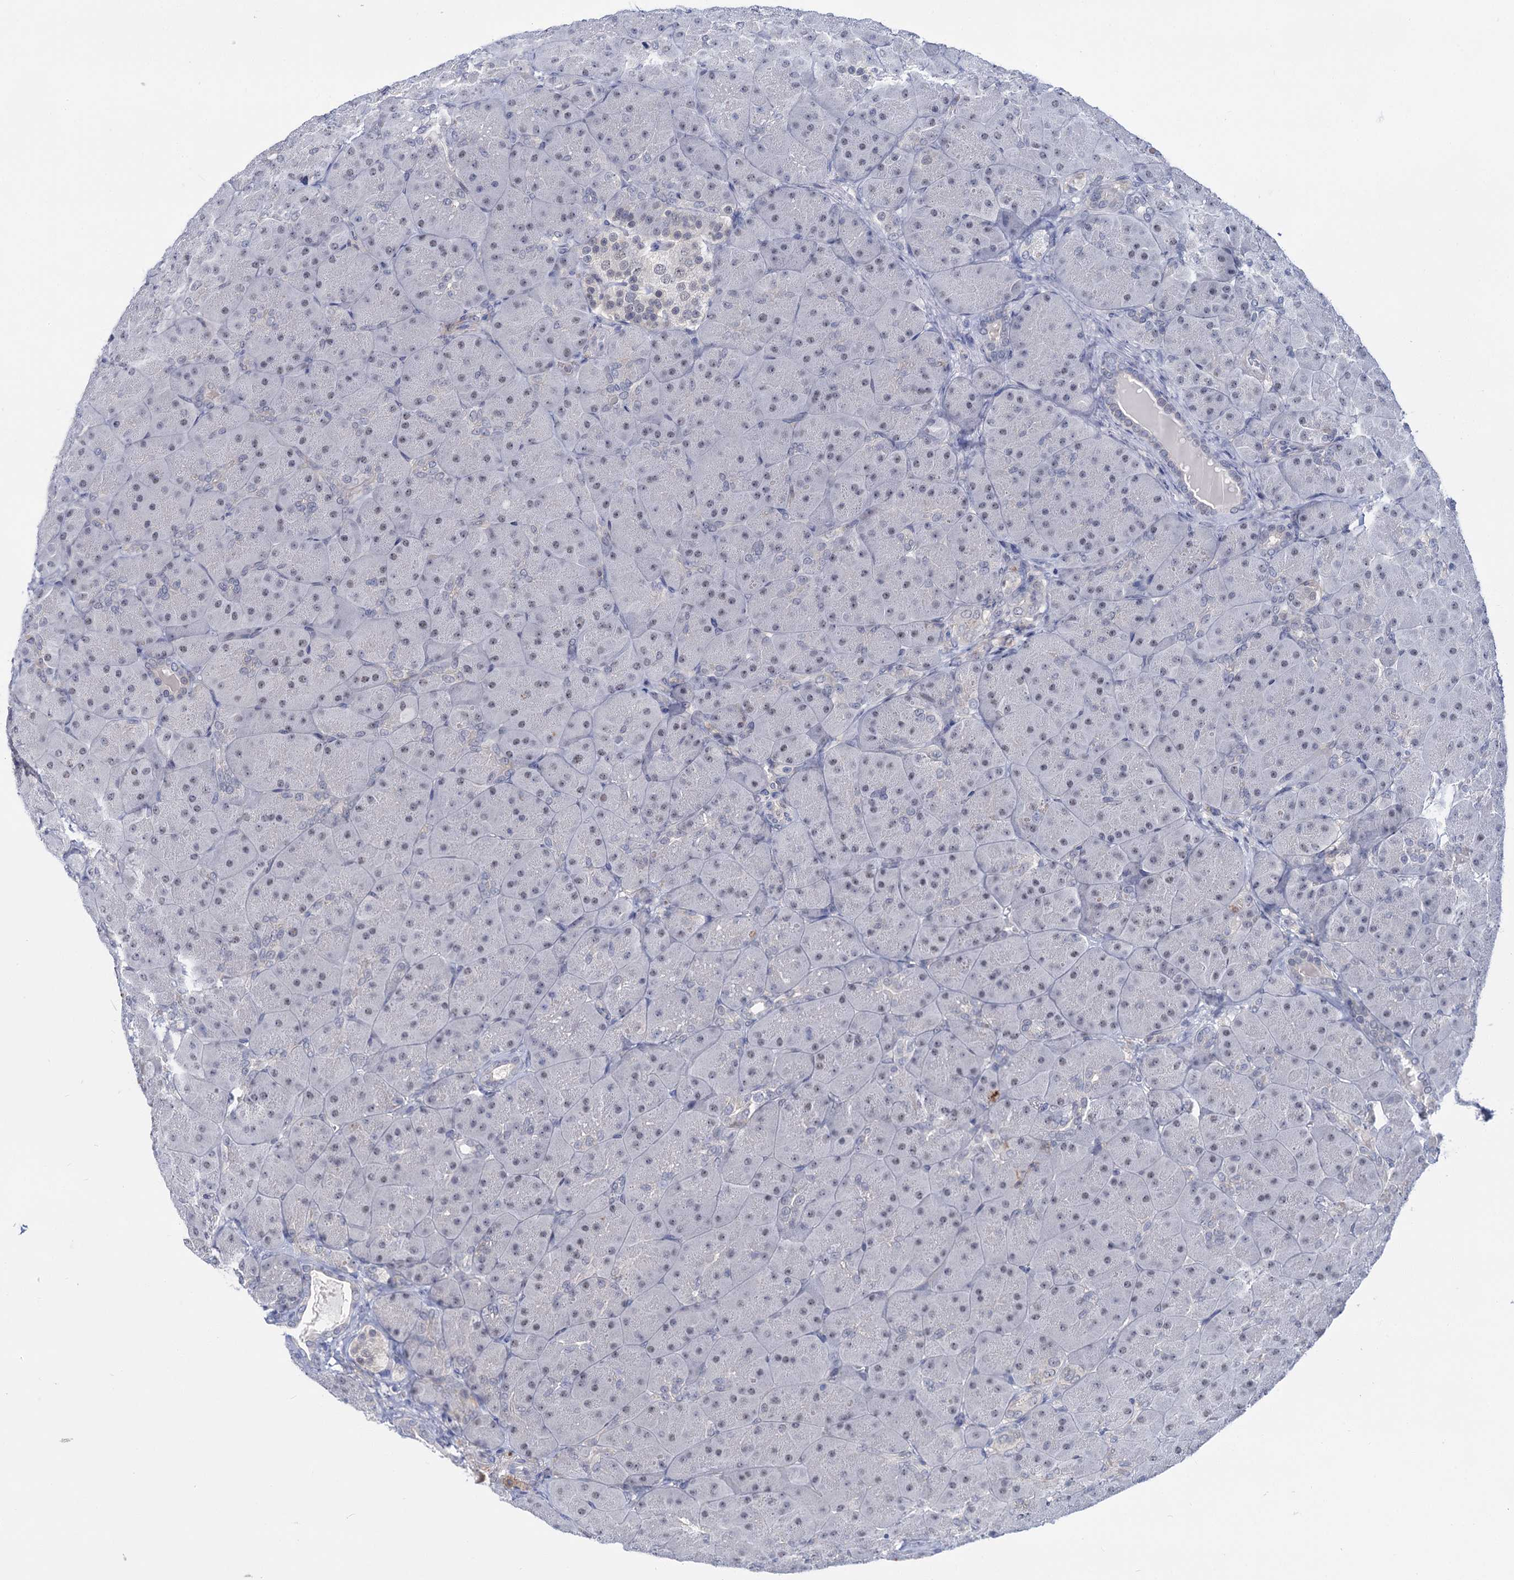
{"staining": {"intensity": "weak", "quantity": "<25%", "location": "cytoplasmic/membranous,nuclear"}, "tissue": "pancreas", "cell_type": "Exocrine glandular cells", "image_type": "normal", "snomed": [{"axis": "morphology", "description": "Normal tissue, NOS"}, {"axis": "topography", "description": "Pancreas"}], "caption": "Pancreas stained for a protein using immunohistochemistry reveals no positivity exocrine glandular cells.", "gene": "NEK10", "patient": {"sex": "male", "age": 66}}